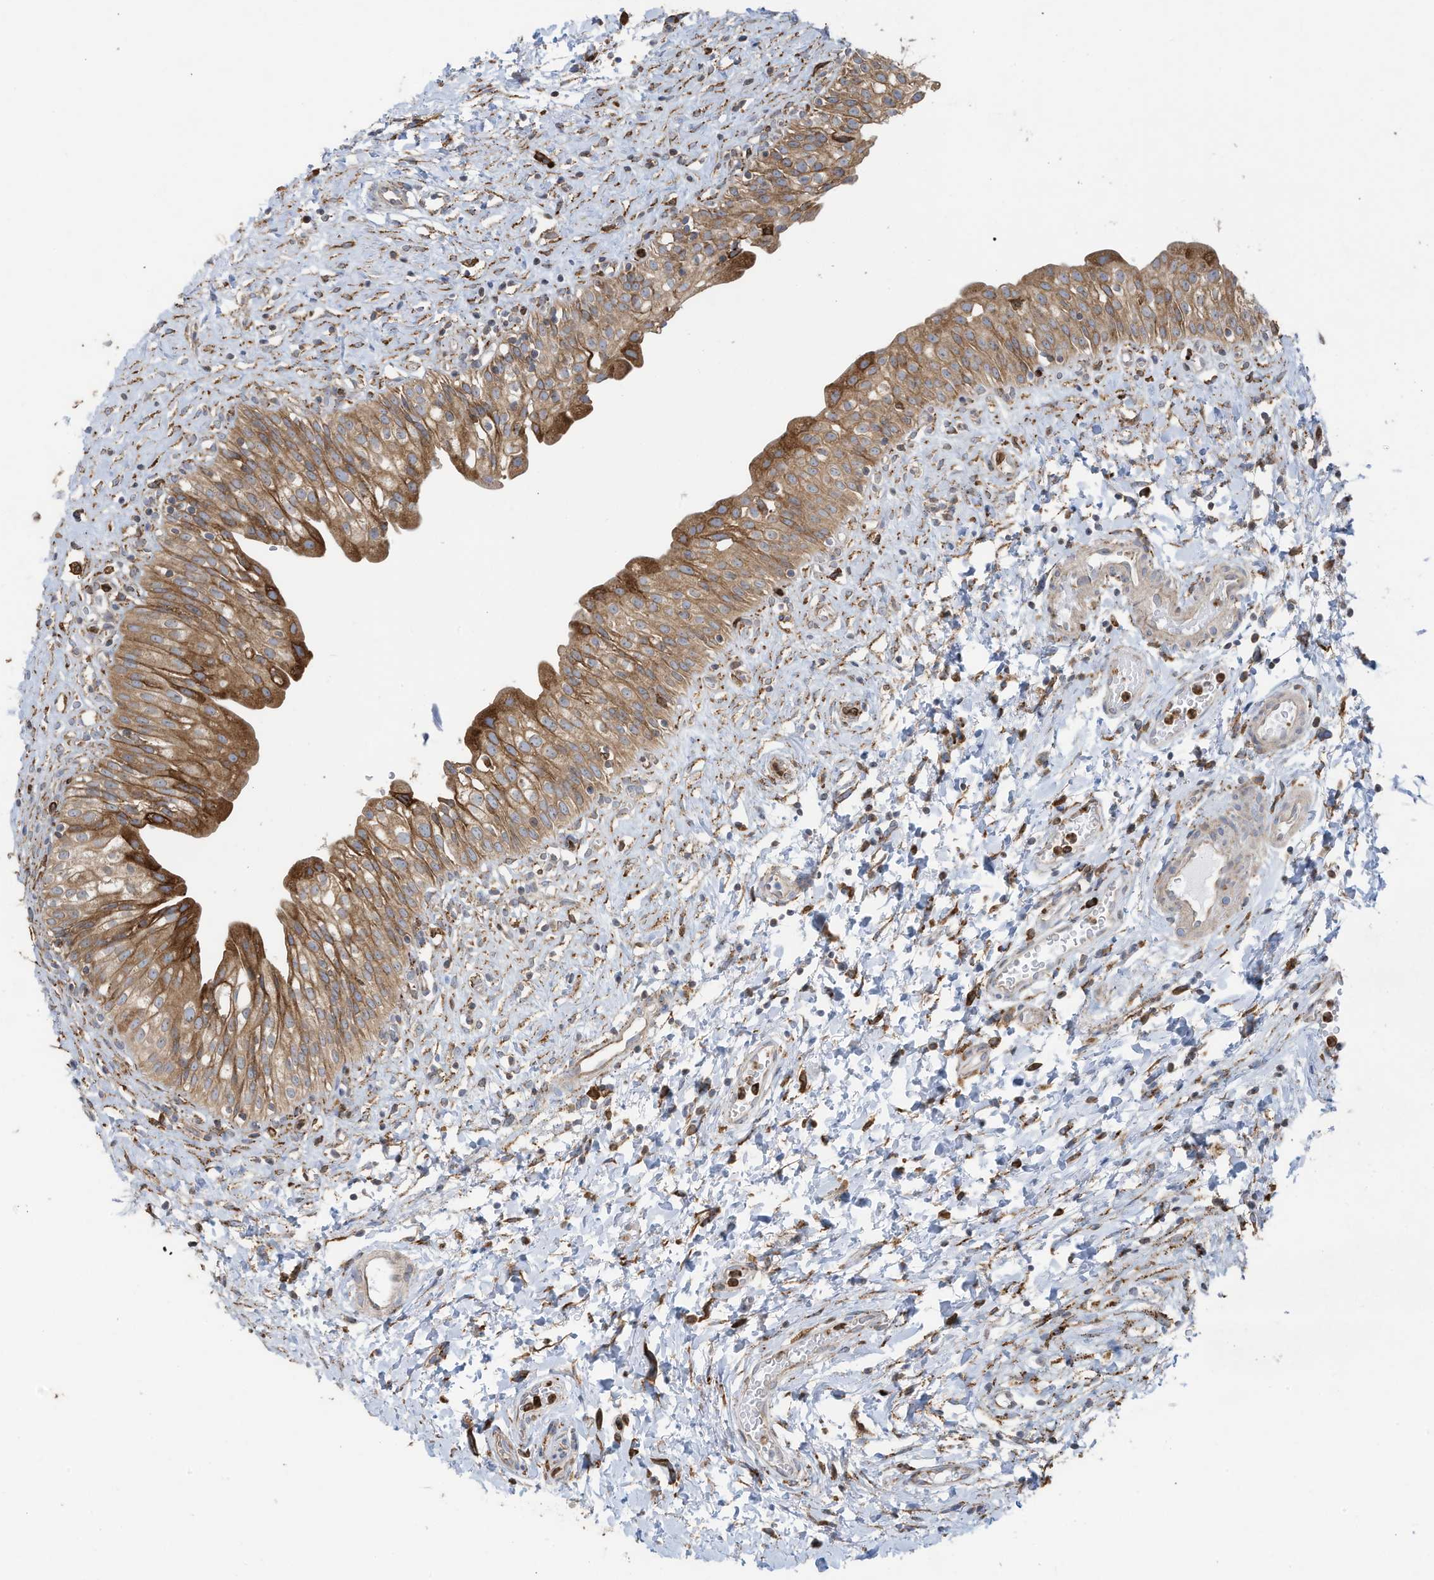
{"staining": {"intensity": "moderate", "quantity": ">75%", "location": "cytoplasmic/membranous"}, "tissue": "urinary bladder", "cell_type": "Urothelial cells", "image_type": "normal", "snomed": [{"axis": "morphology", "description": "Normal tissue, NOS"}, {"axis": "topography", "description": "Urinary bladder"}], "caption": "Urinary bladder stained with a brown dye displays moderate cytoplasmic/membranous positive positivity in approximately >75% of urothelial cells.", "gene": "ZNF354C", "patient": {"sex": "male", "age": 51}}